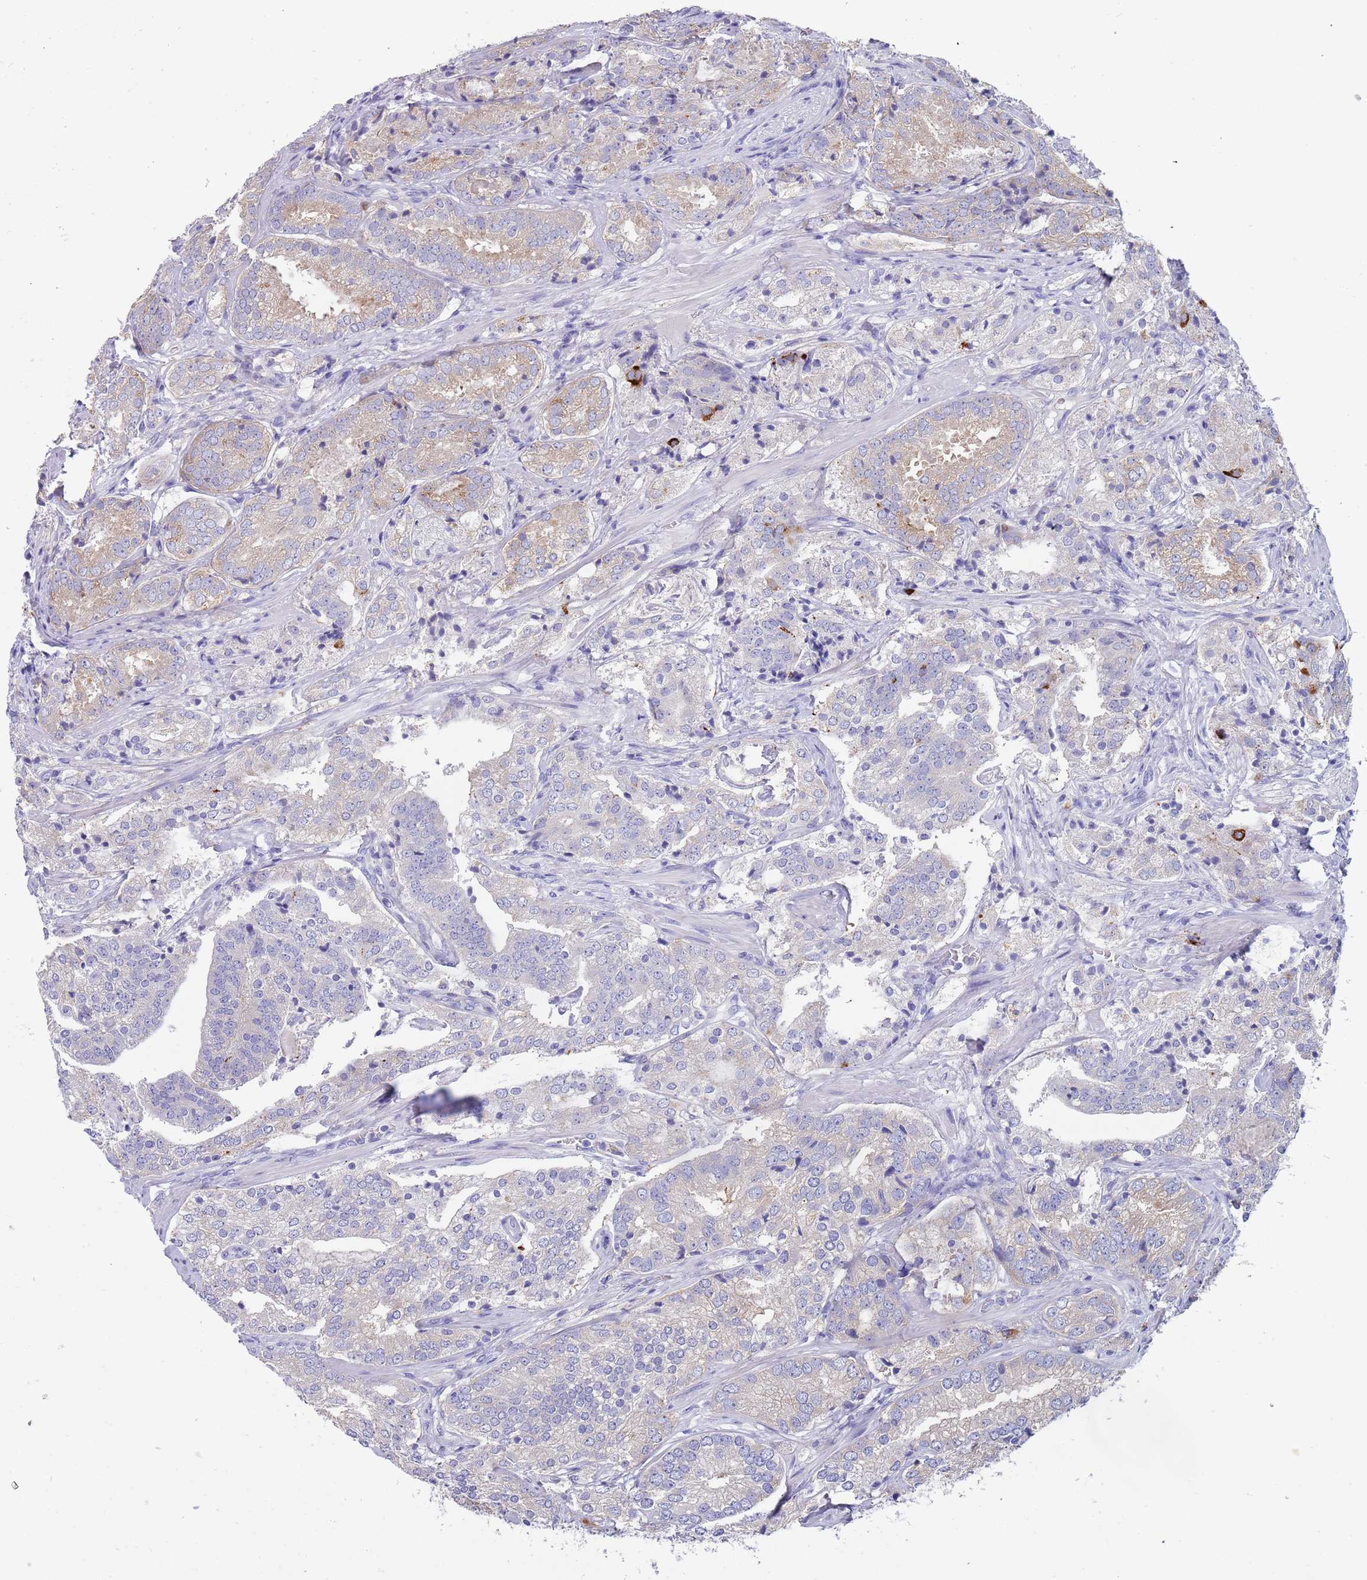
{"staining": {"intensity": "weak", "quantity": "<25%", "location": "cytoplasmic/membranous"}, "tissue": "prostate cancer", "cell_type": "Tumor cells", "image_type": "cancer", "snomed": [{"axis": "morphology", "description": "Adenocarcinoma, High grade"}, {"axis": "topography", "description": "Prostate"}], "caption": "Tumor cells are negative for protein expression in human prostate cancer (high-grade adenocarcinoma).", "gene": "TYW1", "patient": {"sex": "male", "age": 63}}